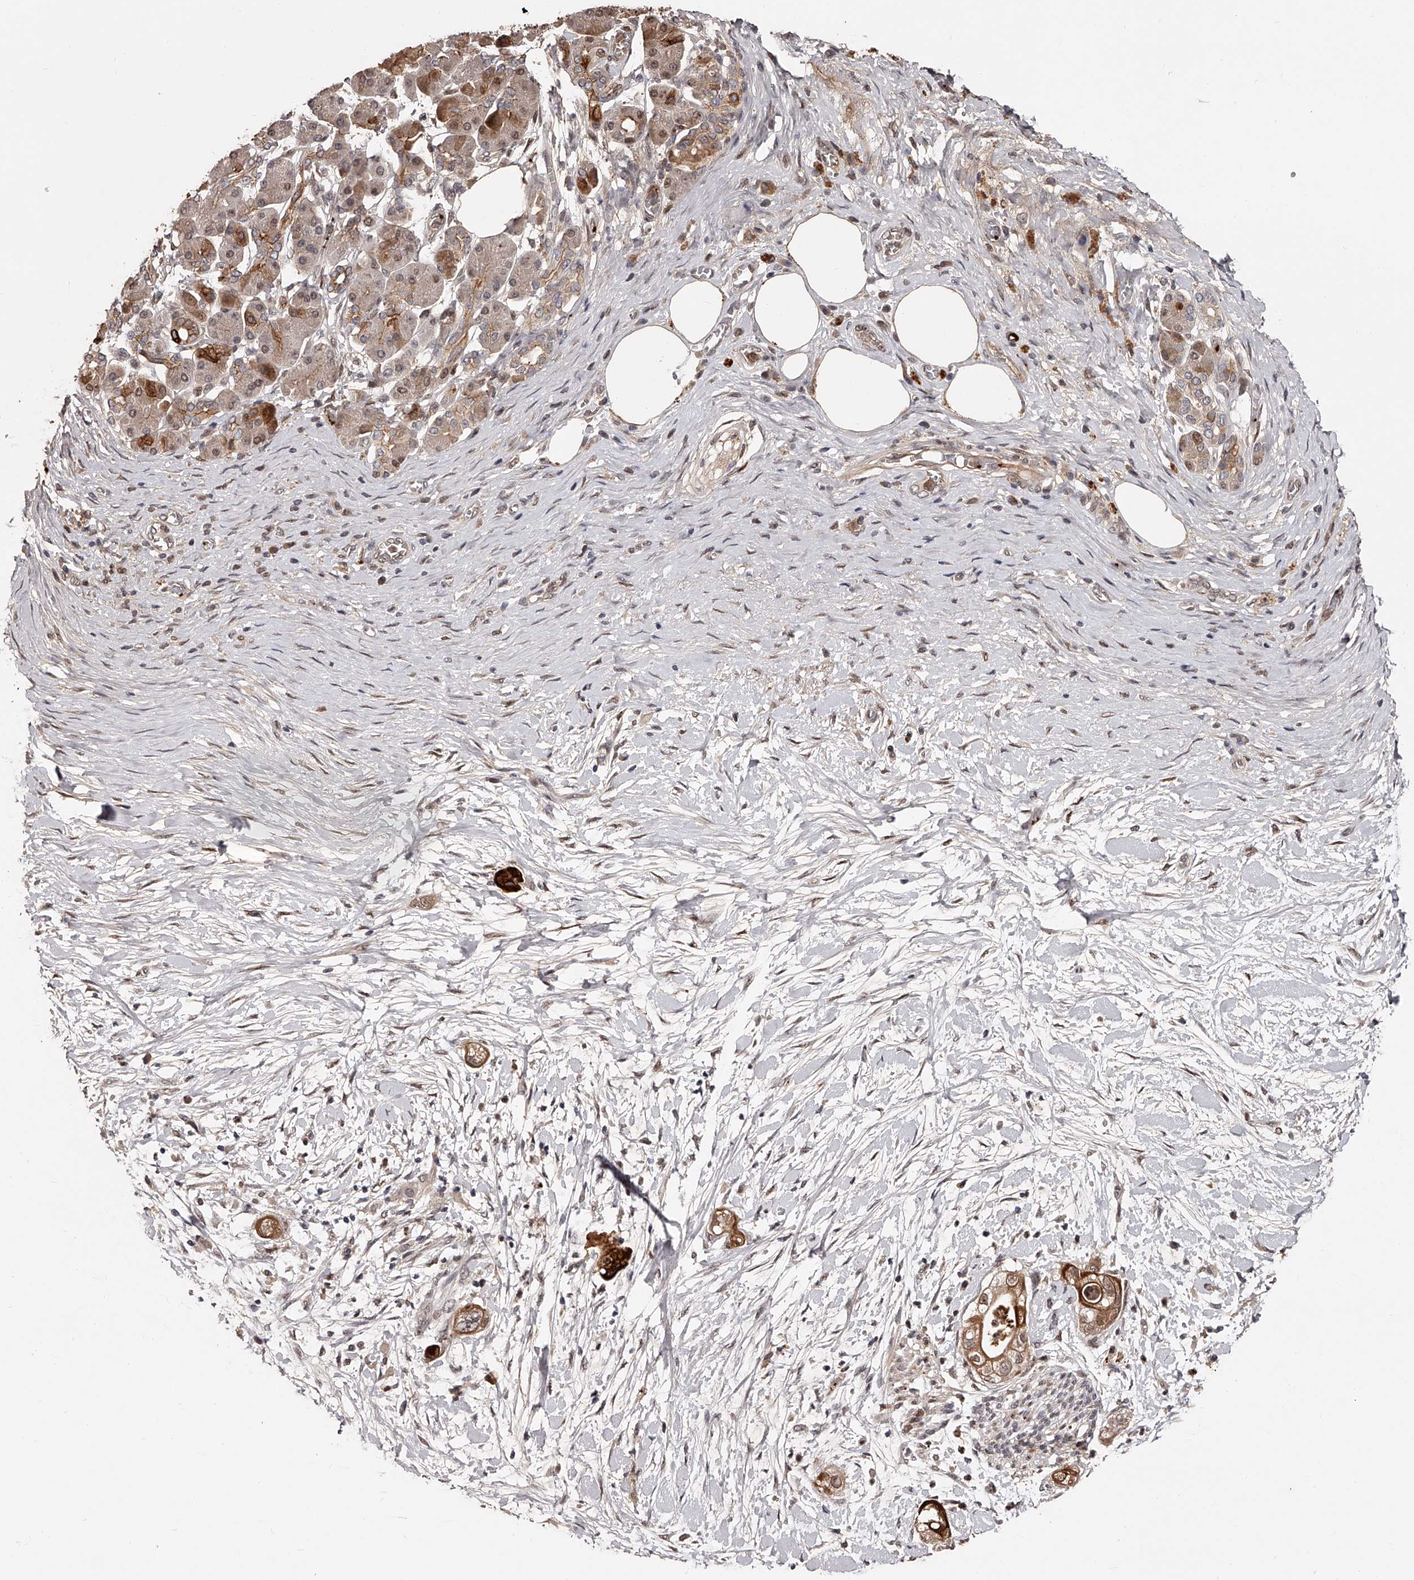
{"staining": {"intensity": "moderate", "quantity": ">75%", "location": "cytoplasmic/membranous,nuclear"}, "tissue": "pancreatic cancer", "cell_type": "Tumor cells", "image_type": "cancer", "snomed": [{"axis": "morphology", "description": "Adenocarcinoma, NOS"}, {"axis": "topography", "description": "Pancreas"}], "caption": "About >75% of tumor cells in pancreatic cancer (adenocarcinoma) show moderate cytoplasmic/membranous and nuclear protein staining as visualized by brown immunohistochemical staining.", "gene": "URGCP", "patient": {"sex": "male", "age": 58}}